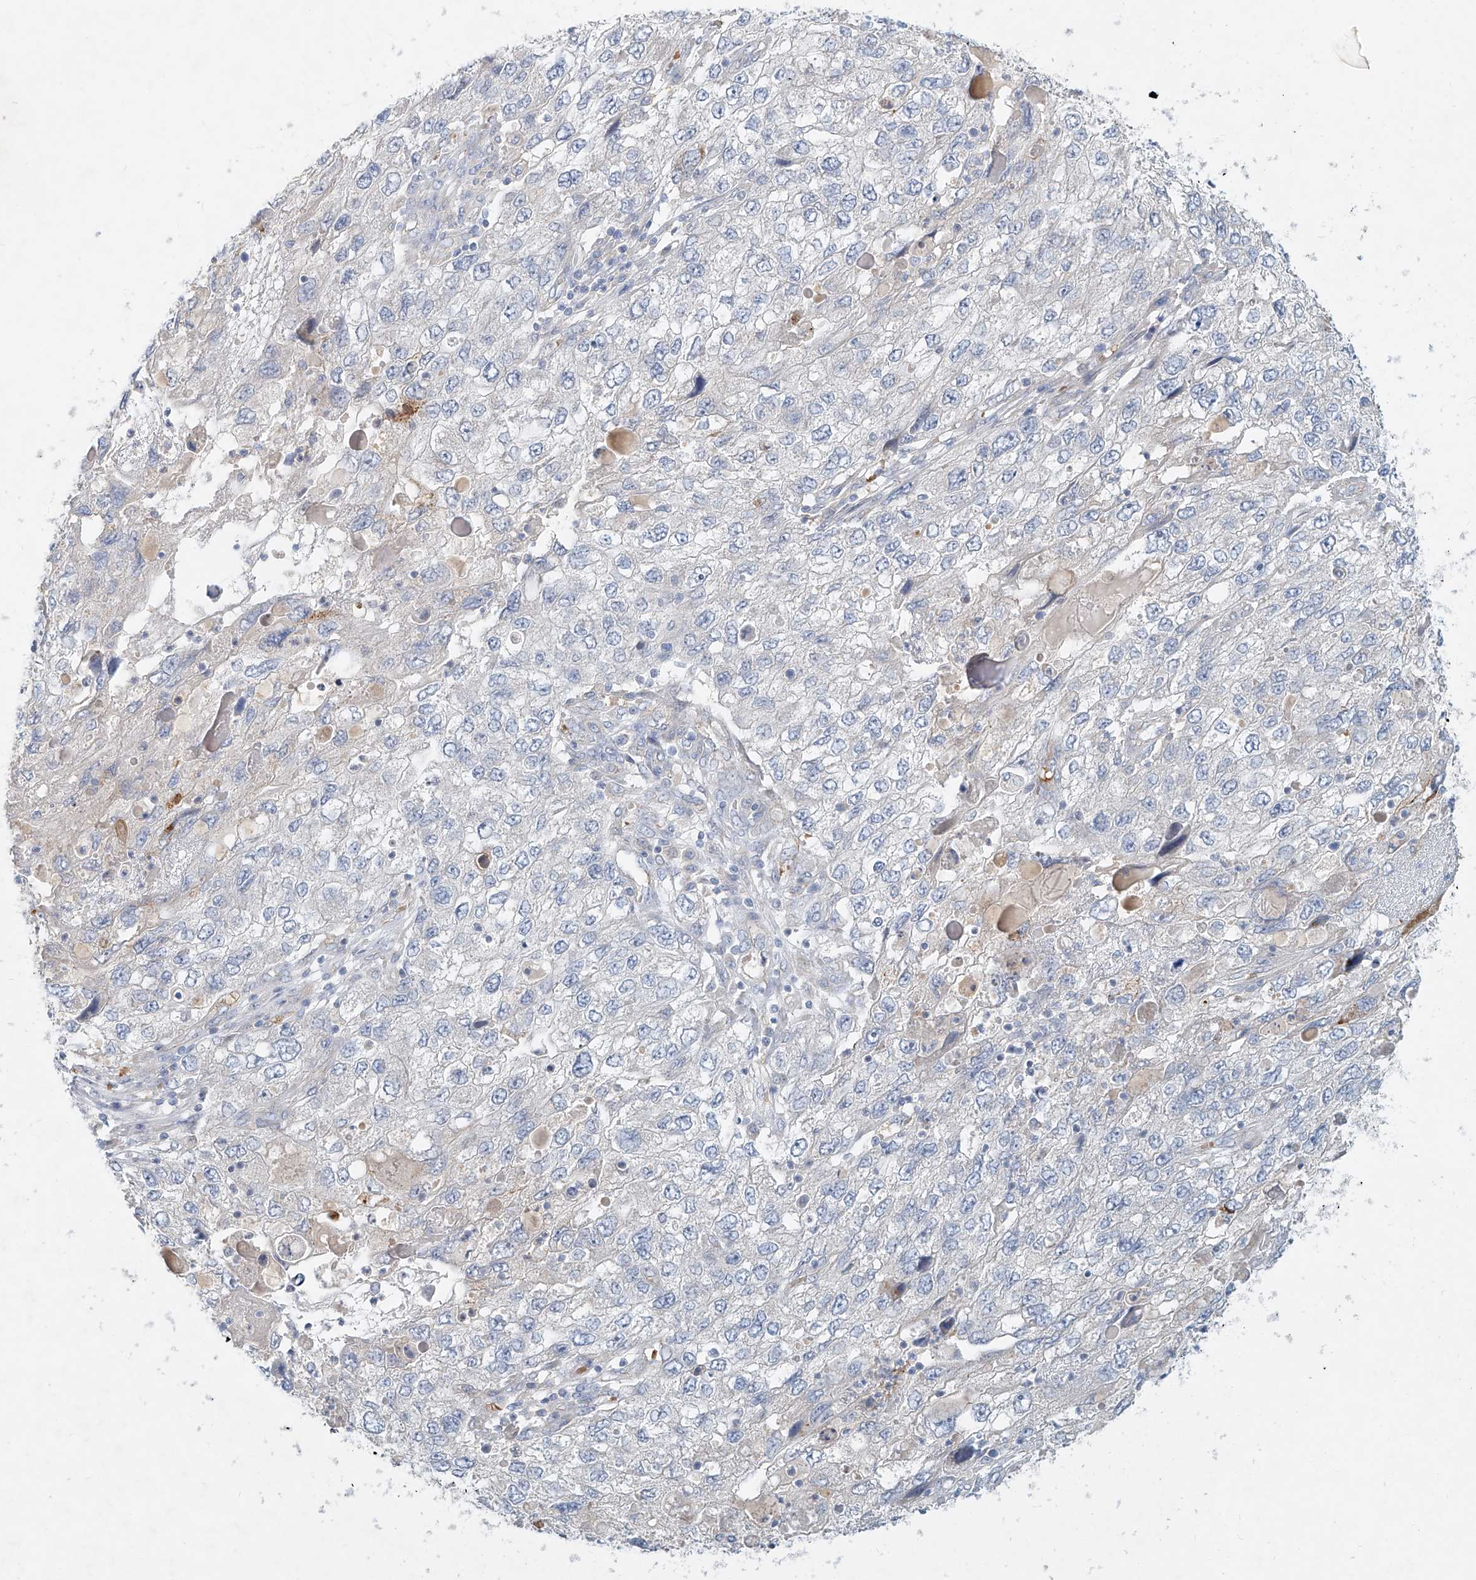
{"staining": {"intensity": "negative", "quantity": "none", "location": "none"}, "tissue": "endometrial cancer", "cell_type": "Tumor cells", "image_type": "cancer", "snomed": [{"axis": "morphology", "description": "Adenocarcinoma, NOS"}, {"axis": "topography", "description": "Endometrium"}], "caption": "DAB (3,3'-diaminobenzidine) immunohistochemical staining of human adenocarcinoma (endometrial) exhibits no significant expression in tumor cells.", "gene": "SYTL3", "patient": {"sex": "female", "age": 49}}